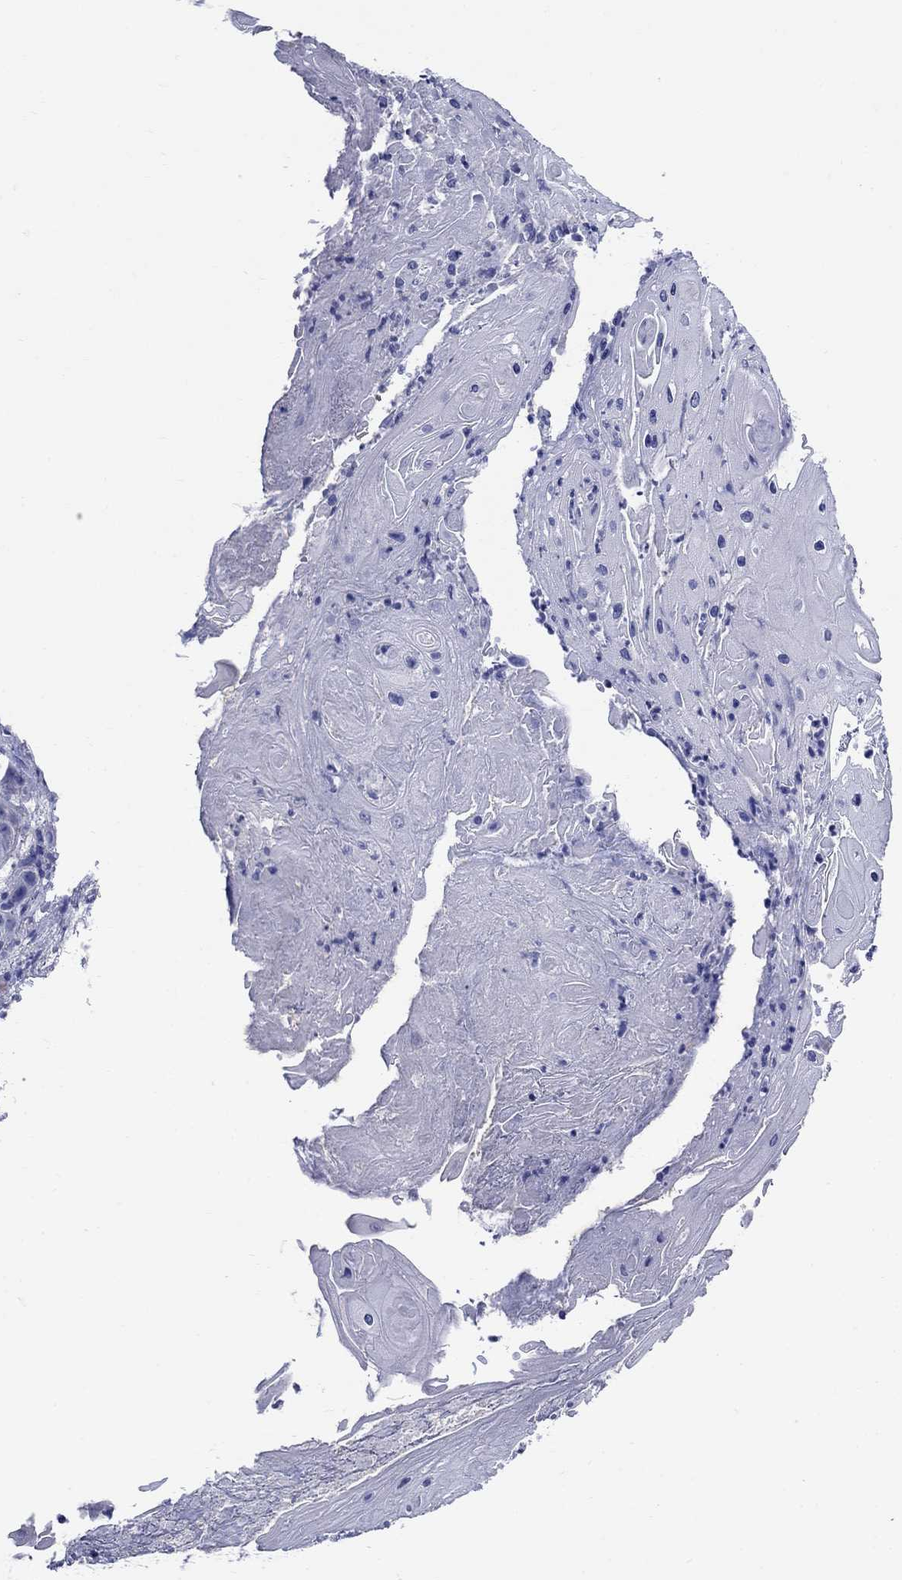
{"staining": {"intensity": "negative", "quantity": "none", "location": "none"}, "tissue": "skin cancer", "cell_type": "Tumor cells", "image_type": "cancer", "snomed": [{"axis": "morphology", "description": "Squamous cell carcinoma, NOS"}, {"axis": "topography", "description": "Skin"}], "caption": "Tumor cells show no significant positivity in squamous cell carcinoma (skin).", "gene": "SMCP", "patient": {"sex": "male", "age": 62}}